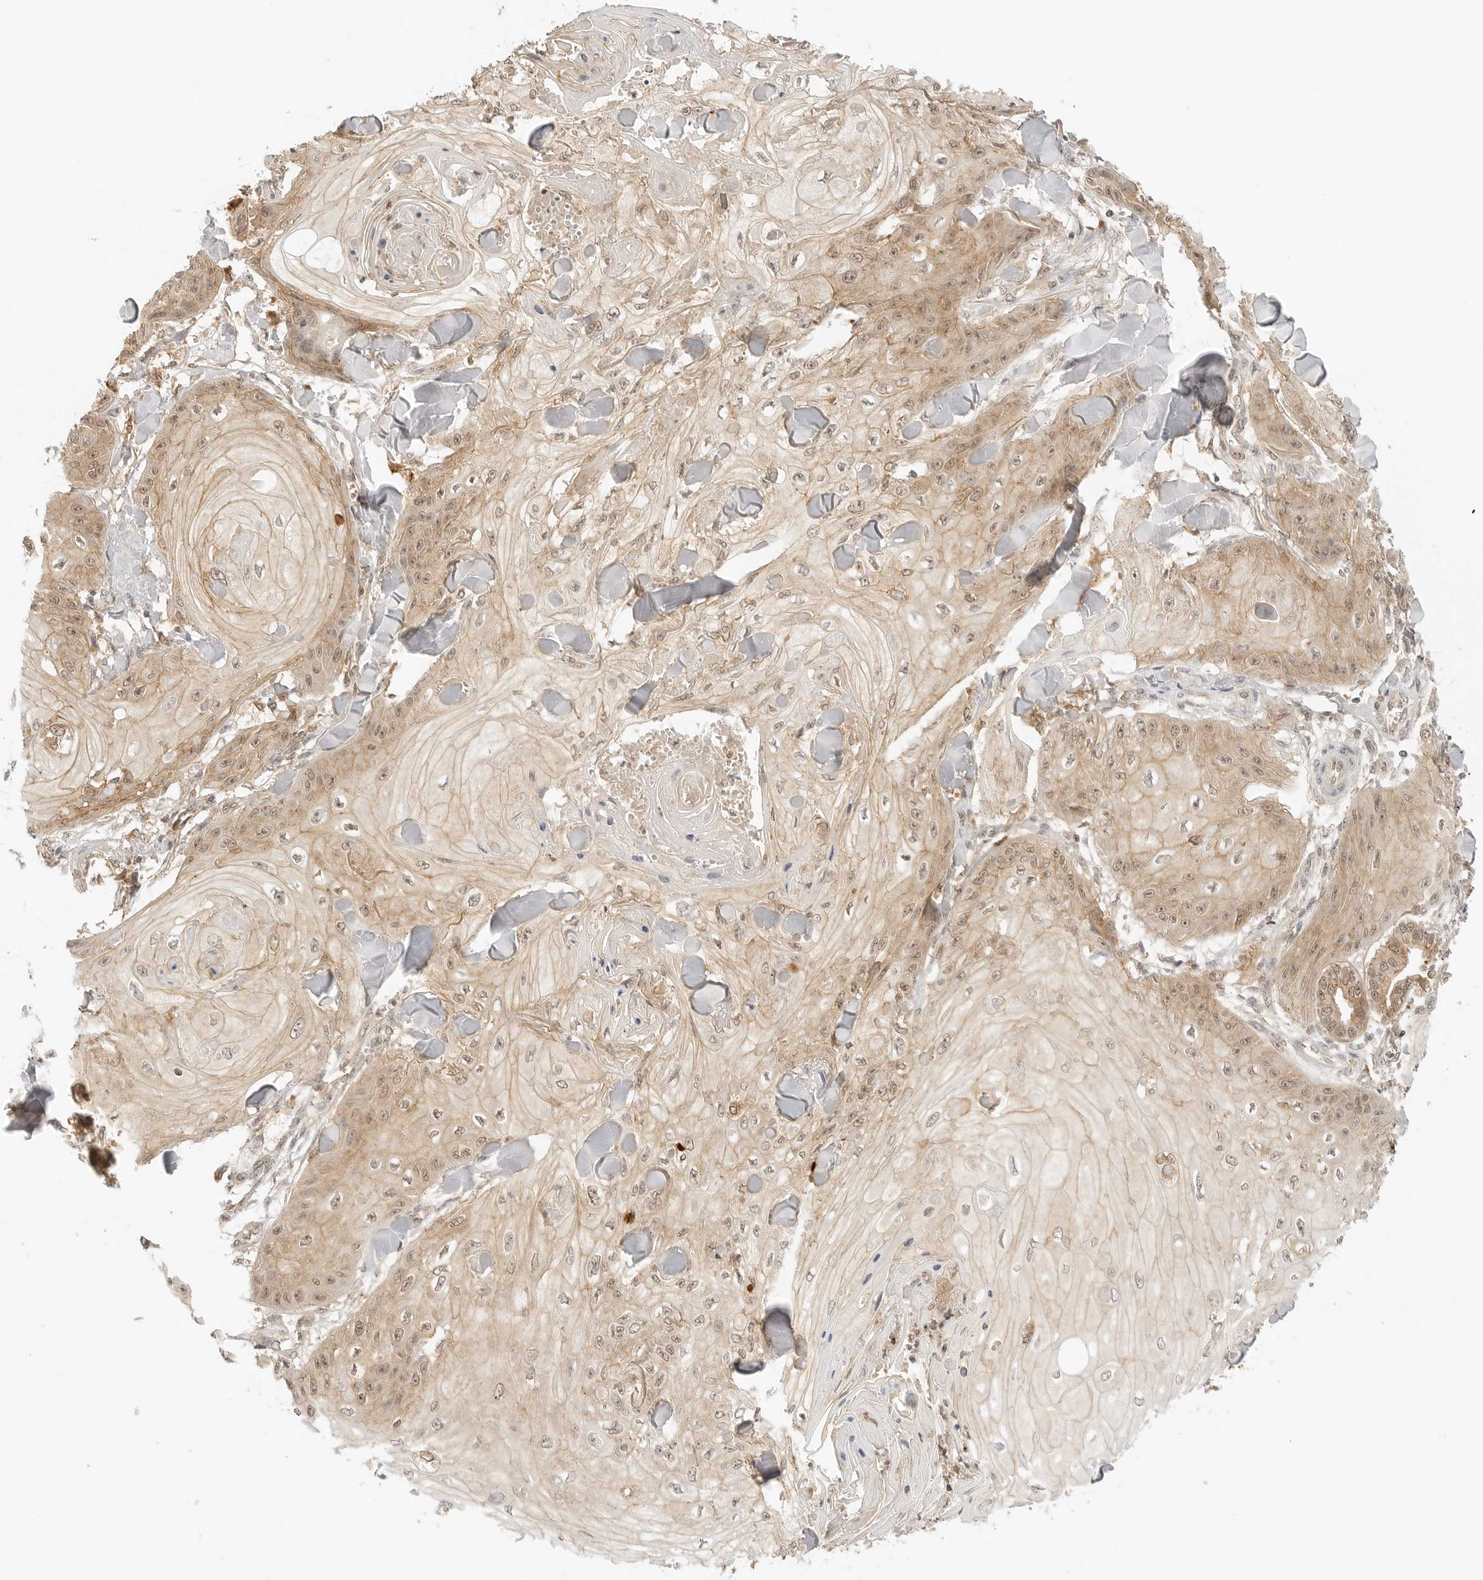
{"staining": {"intensity": "moderate", "quantity": ">75%", "location": "cytoplasmic/membranous,nuclear"}, "tissue": "skin cancer", "cell_type": "Tumor cells", "image_type": "cancer", "snomed": [{"axis": "morphology", "description": "Squamous cell carcinoma, NOS"}, {"axis": "topography", "description": "Skin"}], "caption": "Skin squamous cell carcinoma tissue exhibits moderate cytoplasmic/membranous and nuclear expression in approximately >75% of tumor cells", "gene": "EPHA1", "patient": {"sex": "male", "age": 74}}